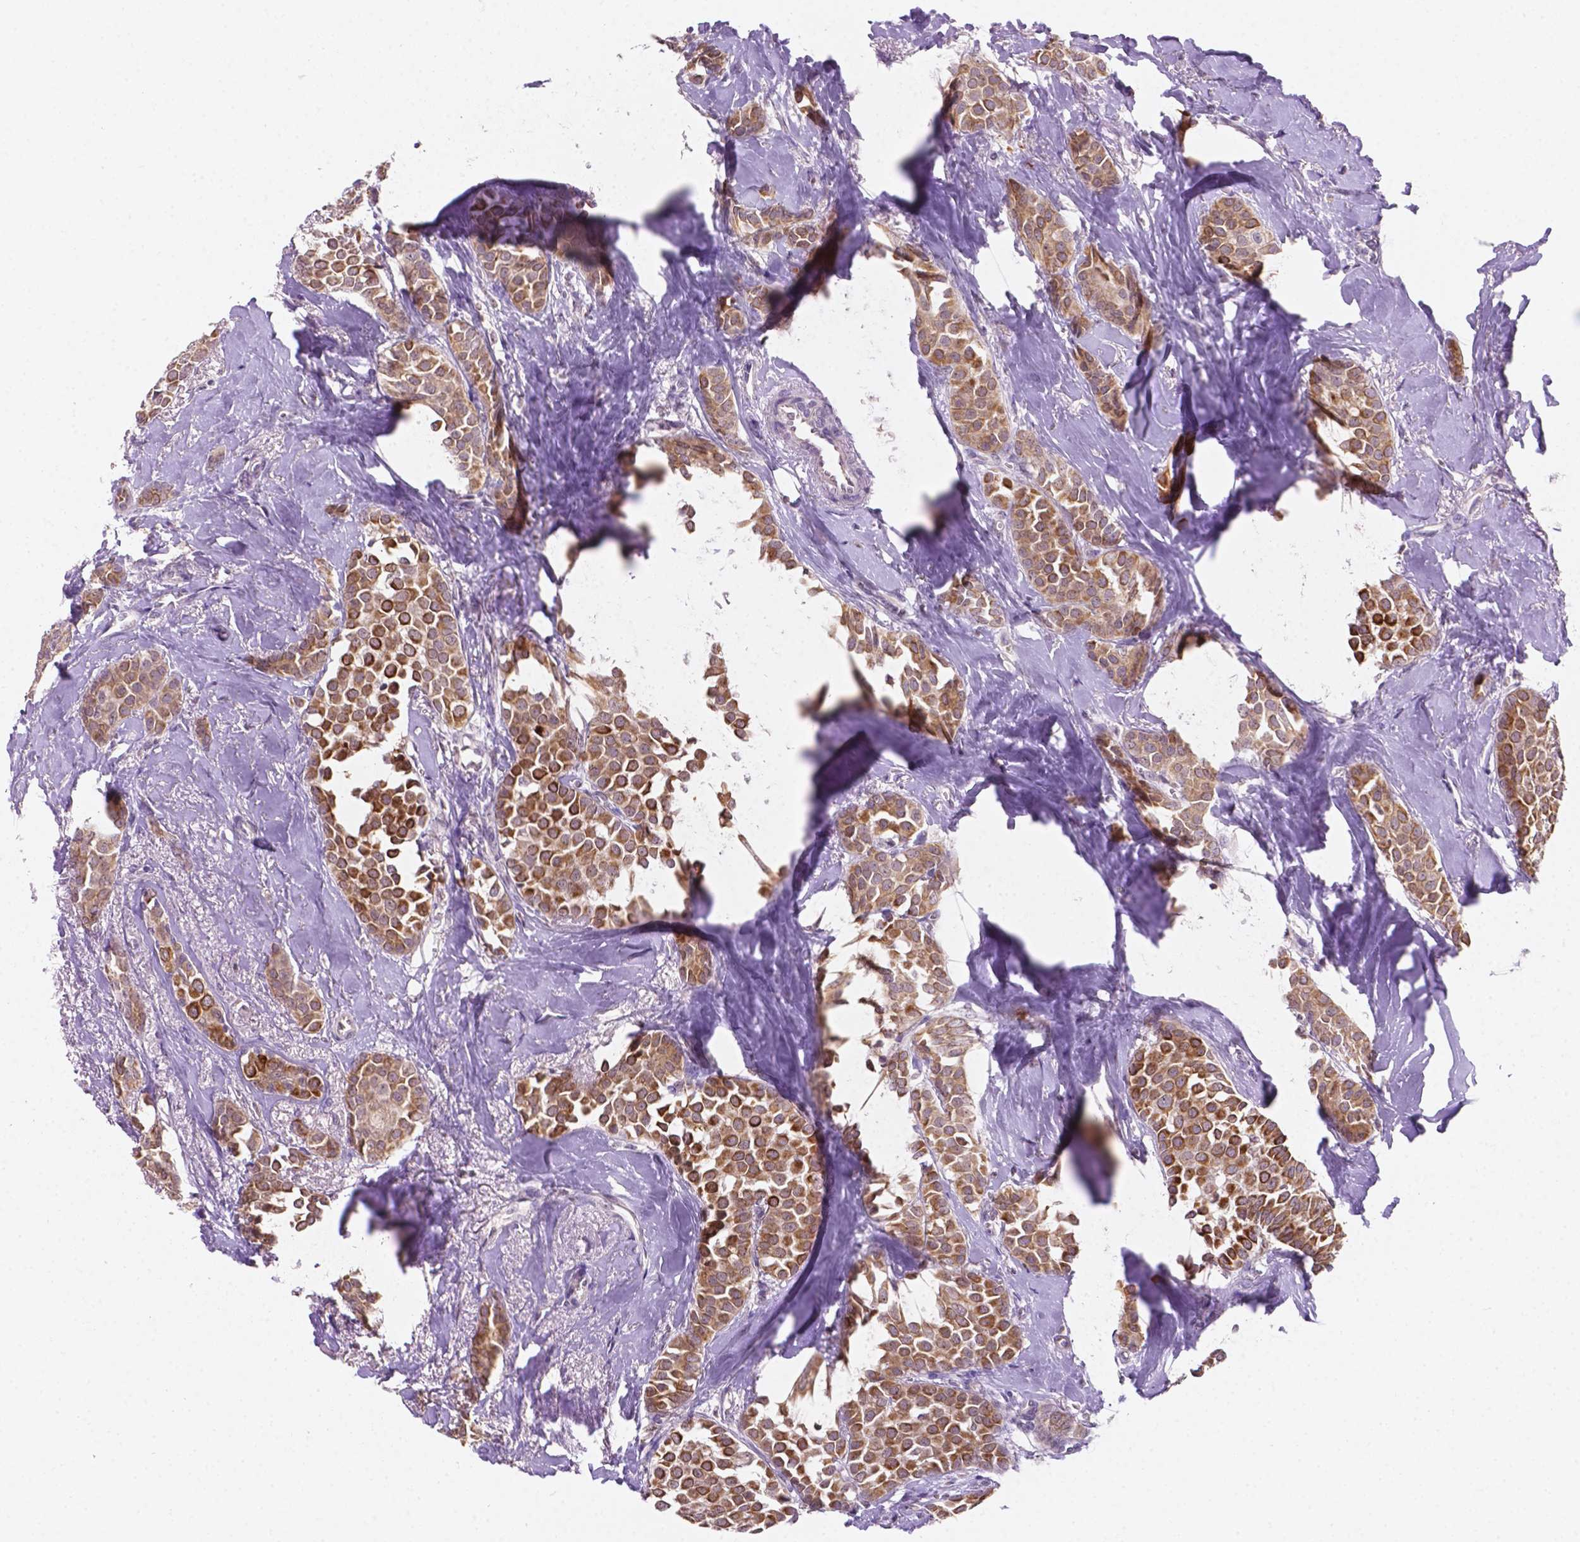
{"staining": {"intensity": "strong", "quantity": "25%-75%", "location": "cytoplasmic/membranous"}, "tissue": "breast cancer", "cell_type": "Tumor cells", "image_type": "cancer", "snomed": [{"axis": "morphology", "description": "Duct carcinoma"}, {"axis": "topography", "description": "Breast"}], "caption": "This image reveals immunohistochemistry (IHC) staining of human breast cancer (invasive ductal carcinoma), with high strong cytoplasmic/membranous expression in approximately 25%-75% of tumor cells.", "gene": "SHLD3", "patient": {"sex": "female", "age": 79}}